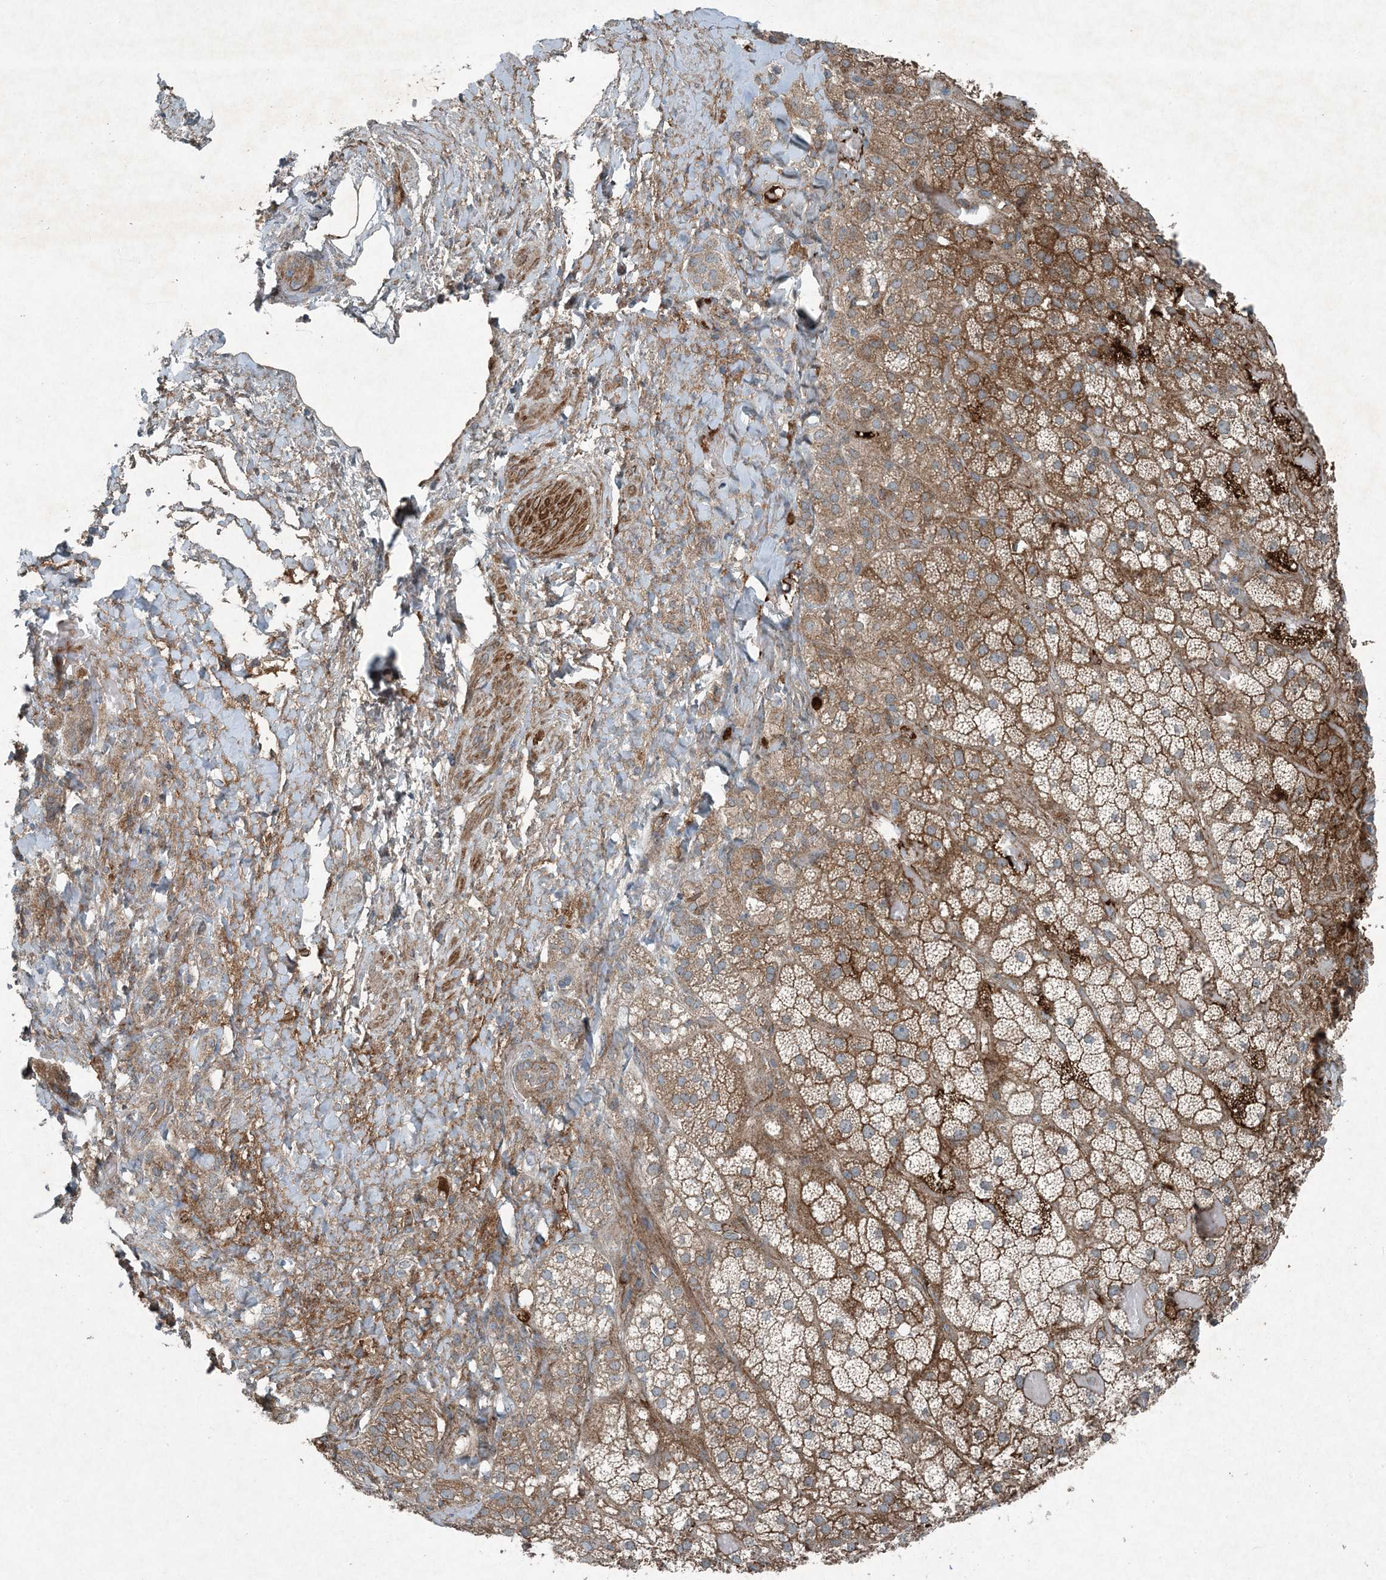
{"staining": {"intensity": "strong", "quantity": ">75%", "location": "cytoplasmic/membranous"}, "tissue": "adrenal gland", "cell_type": "Glandular cells", "image_type": "normal", "snomed": [{"axis": "morphology", "description": "Normal tissue, NOS"}, {"axis": "topography", "description": "Adrenal gland"}], "caption": "An image of human adrenal gland stained for a protein shows strong cytoplasmic/membranous brown staining in glandular cells.", "gene": "APOM", "patient": {"sex": "male", "age": 57}}